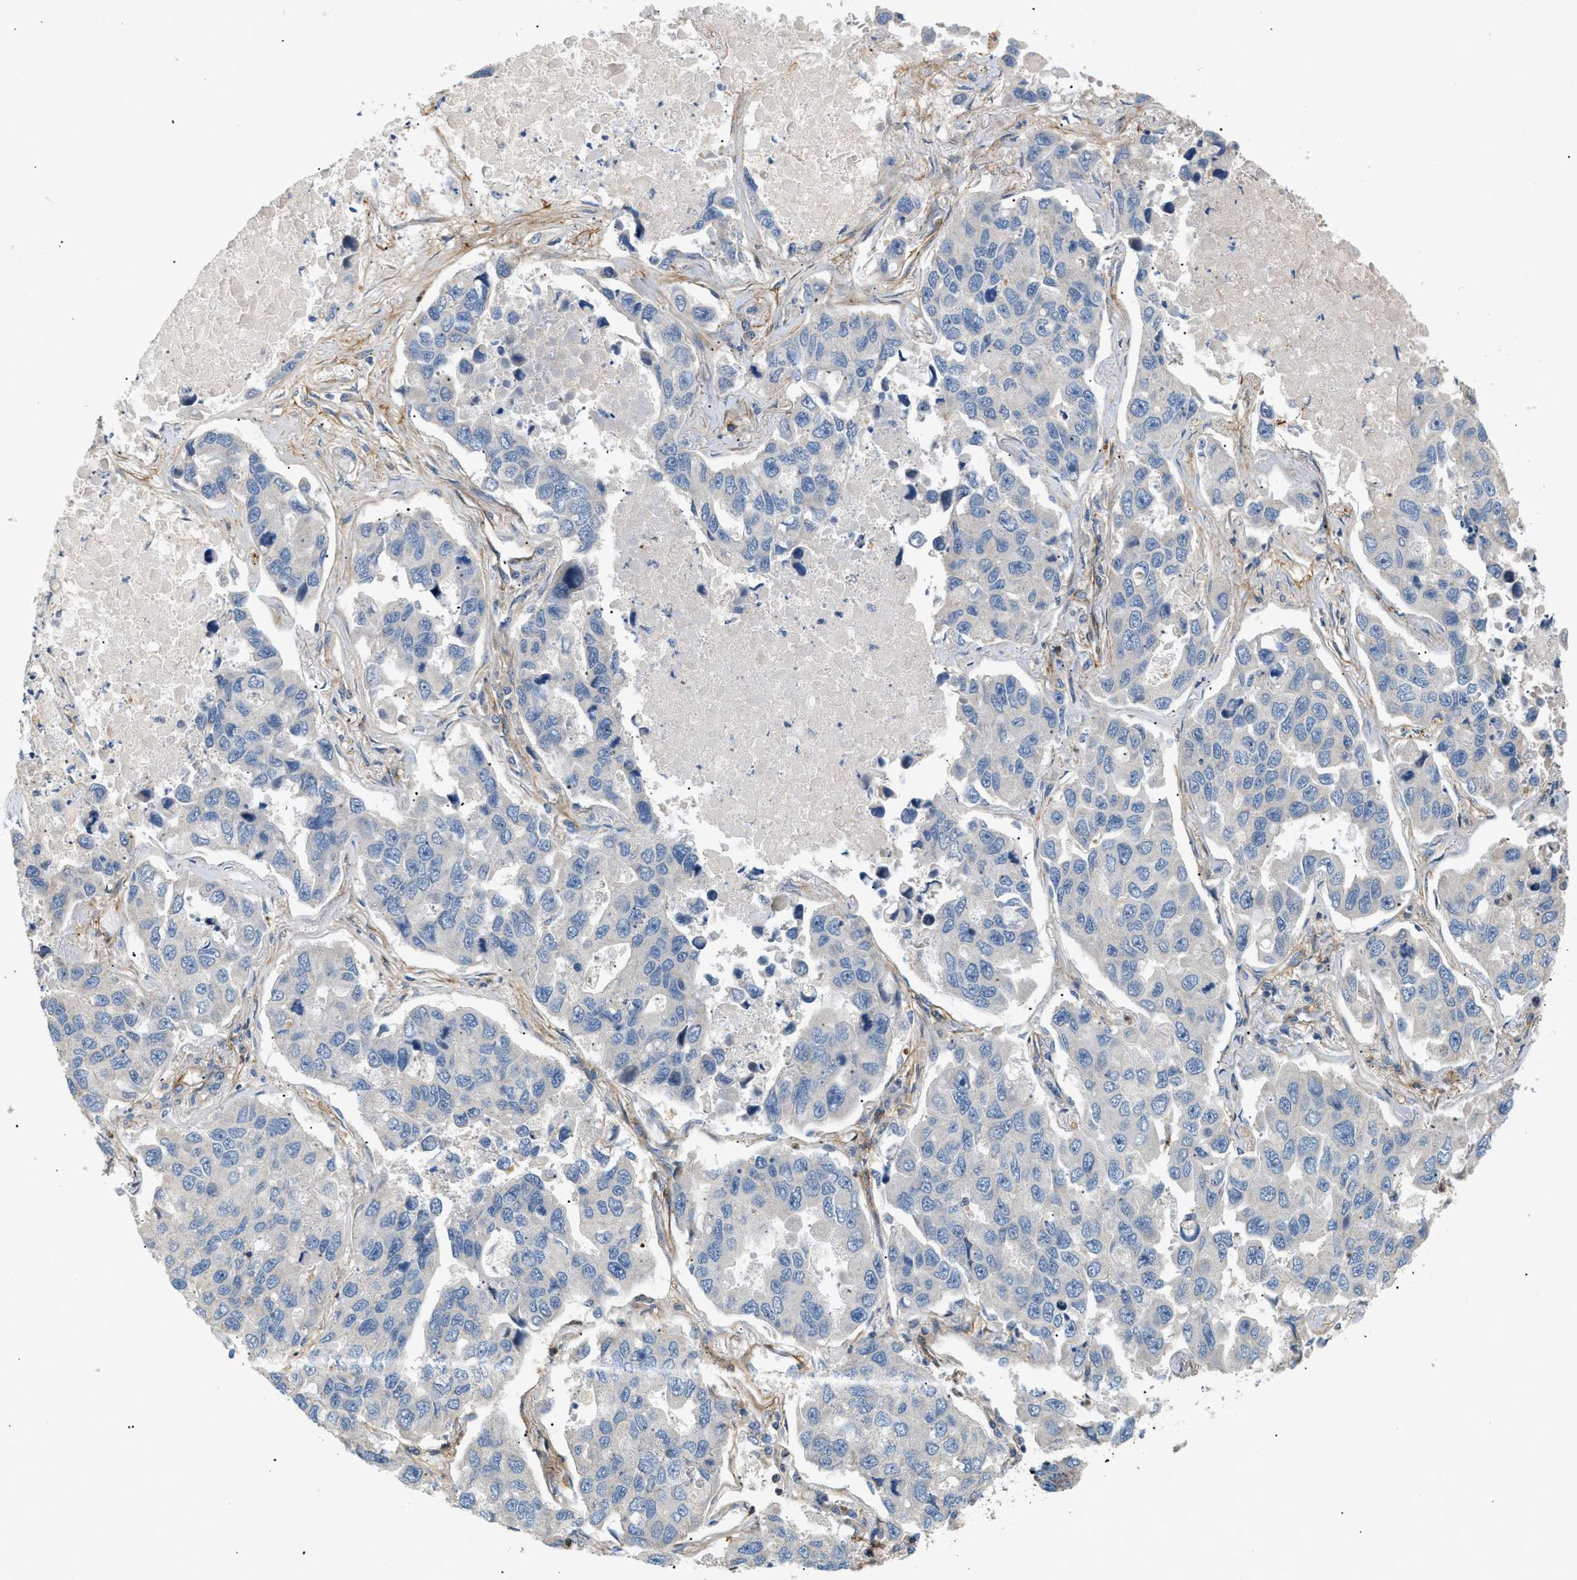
{"staining": {"intensity": "negative", "quantity": "none", "location": "none"}, "tissue": "lung cancer", "cell_type": "Tumor cells", "image_type": "cancer", "snomed": [{"axis": "morphology", "description": "Adenocarcinoma, NOS"}, {"axis": "topography", "description": "Lung"}], "caption": "Lung cancer was stained to show a protein in brown. There is no significant expression in tumor cells. (DAB (3,3'-diaminobenzidine) immunohistochemistry, high magnification).", "gene": "FARS2", "patient": {"sex": "male", "age": 64}}